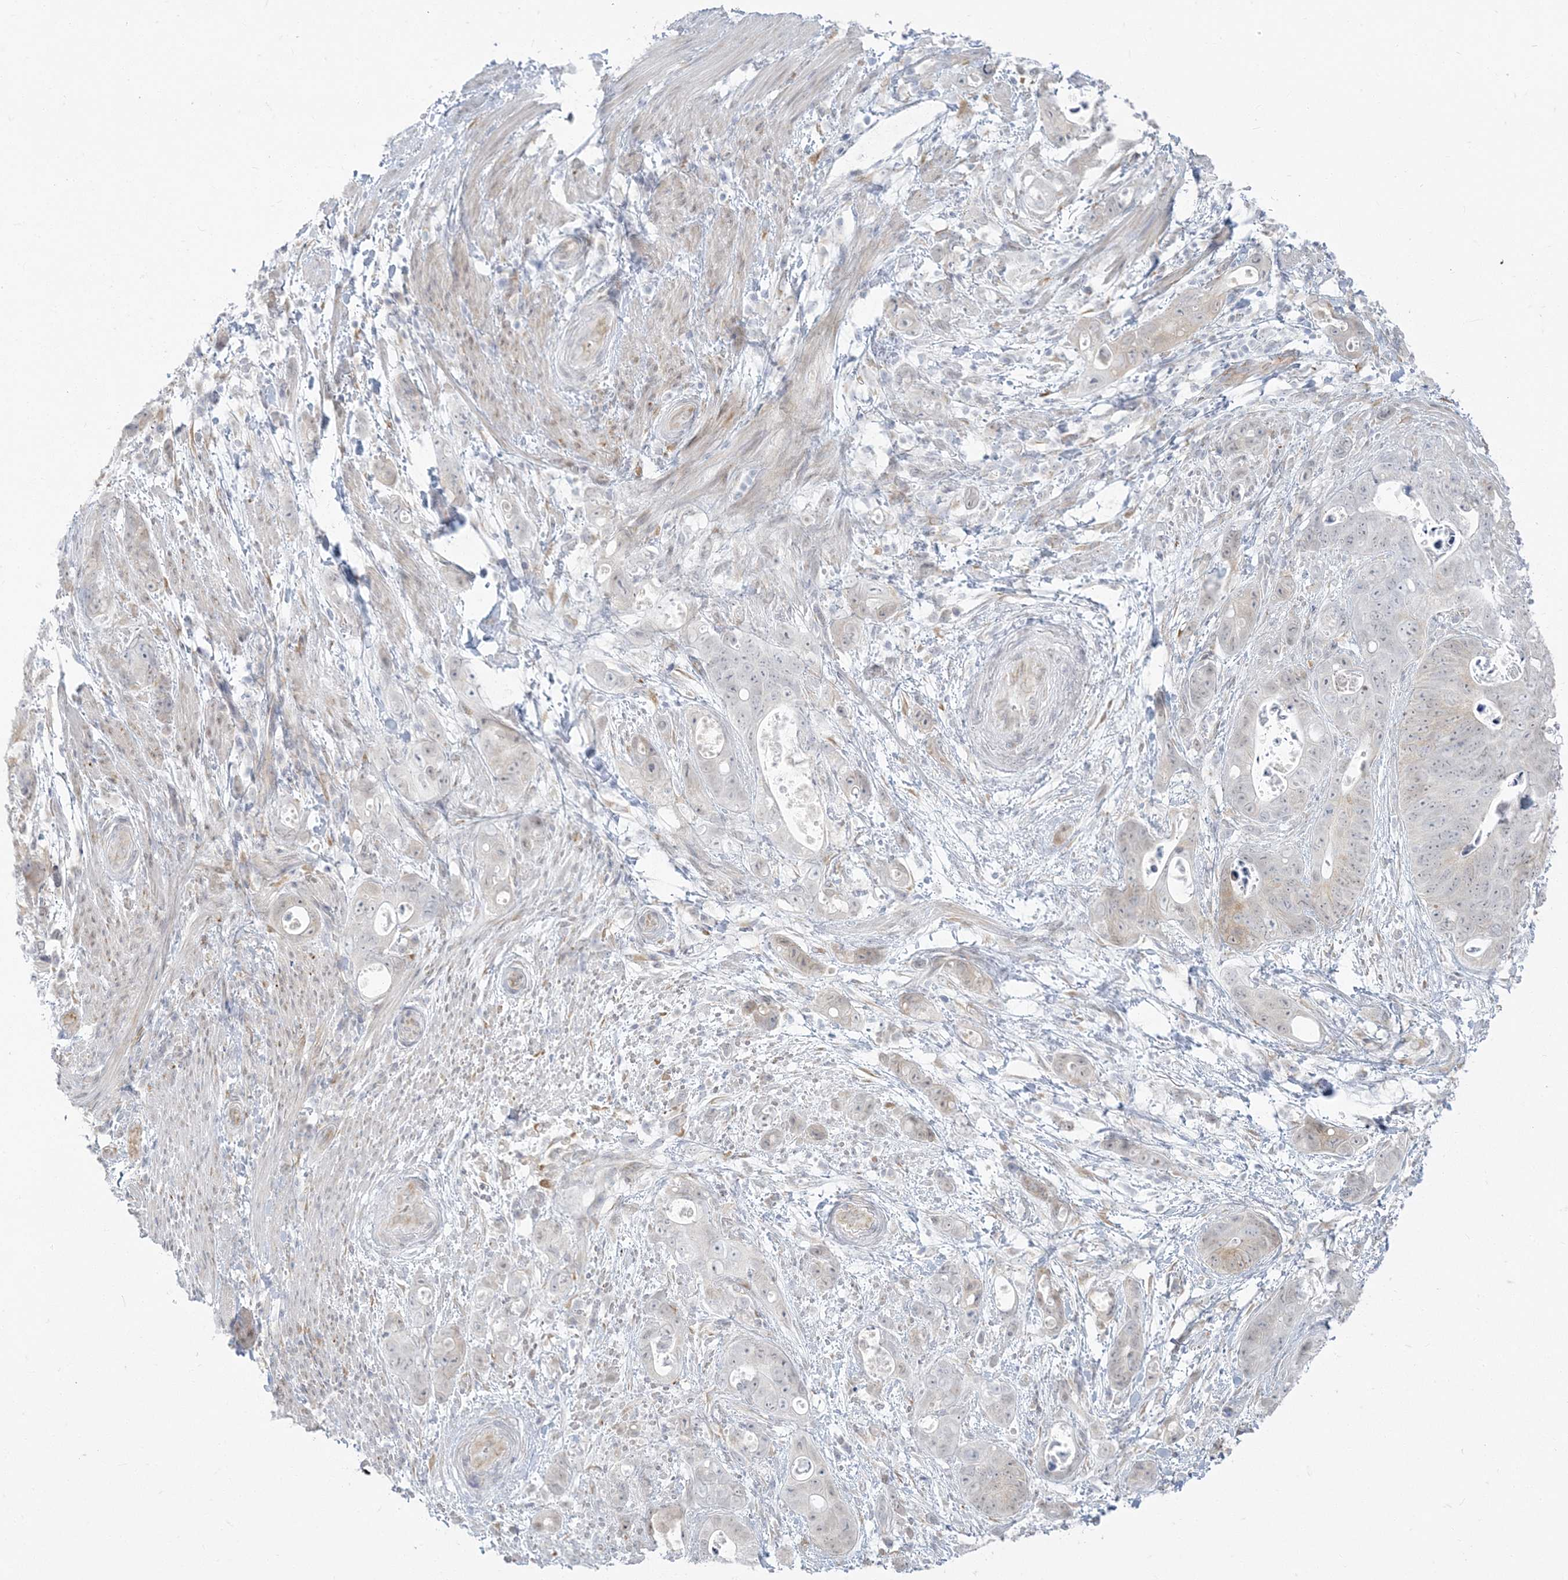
{"staining": {"intensity": "negative", "quantity": "none", "location": "none"}, "tissue": "stomach cancer", "cell_type": "Tumor cells", "image_type": "cancer", "snomed": [{"axis": "morphology", "description": "Adenocarcinoma, NOS"}, {"axis": "topography", "description": "Stomach"}], "caption": "Protein analysis of stomach cancer demonstrates no significant expression in tumor cells.", "gene": "ZC3H6", "patient": {"sex": "female", "age": 89}}